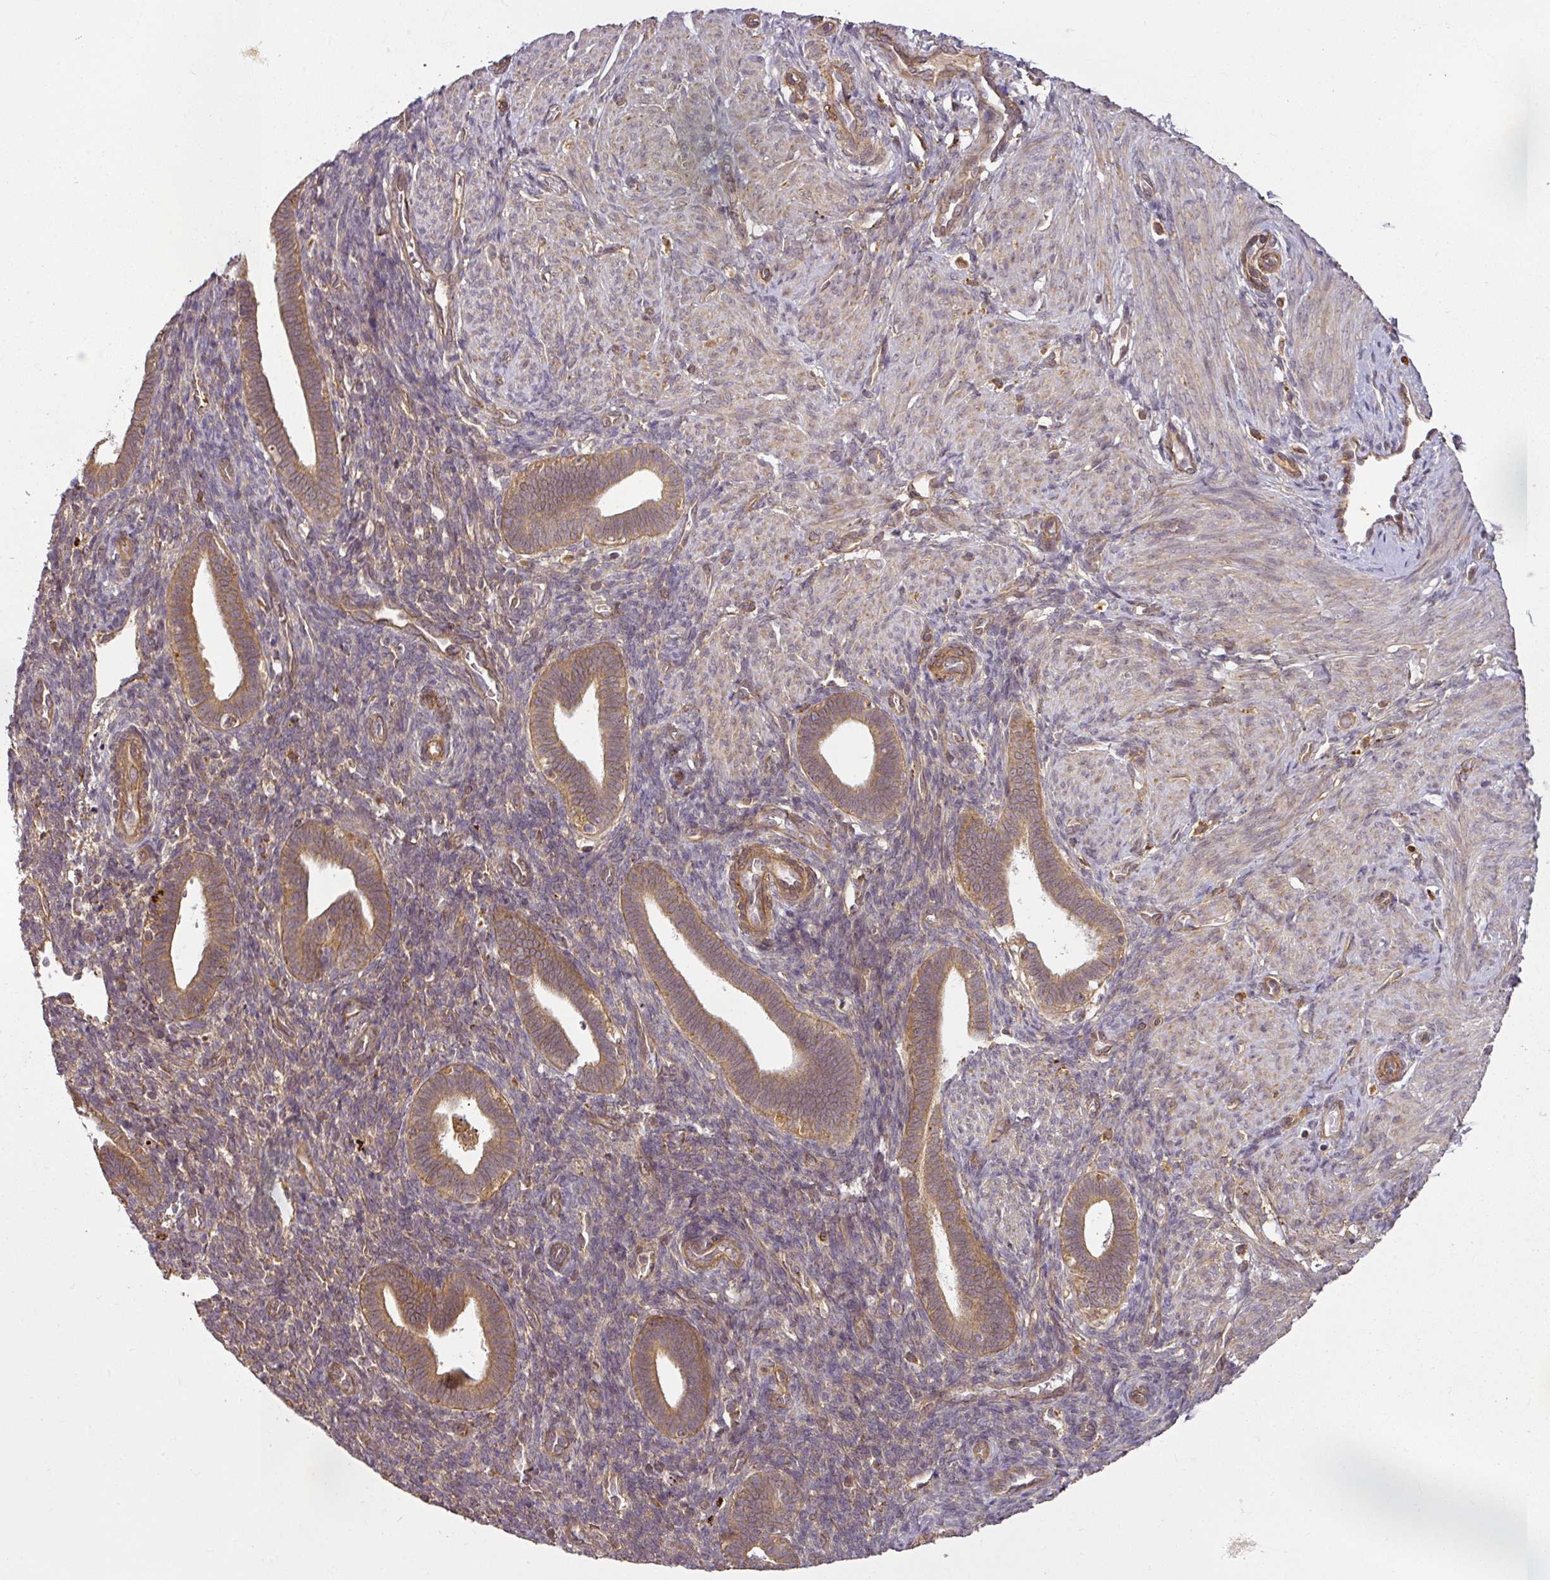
{"staining": {"intensity": "weak", "quantity": "<25%", "location": "cytoplasmic/membranous"}, "tissue": "endometrium", "cell_type": "Cells in endometrial stroma", "image_type": "normal", "snomed": [{"axis": "morphology", "description": "Normal tissue, NOS"}, {"axis": "topography", "description": "Endometrium"}], "caption": "There is no significant positivity in cells in endometrial stroma of endometrium. (Brightfield microscopy of DAB immunohistochemistry (IHC) at high magnification).", "gene": "DIMT1", "patient": {"sex": "female", "age": 34}}